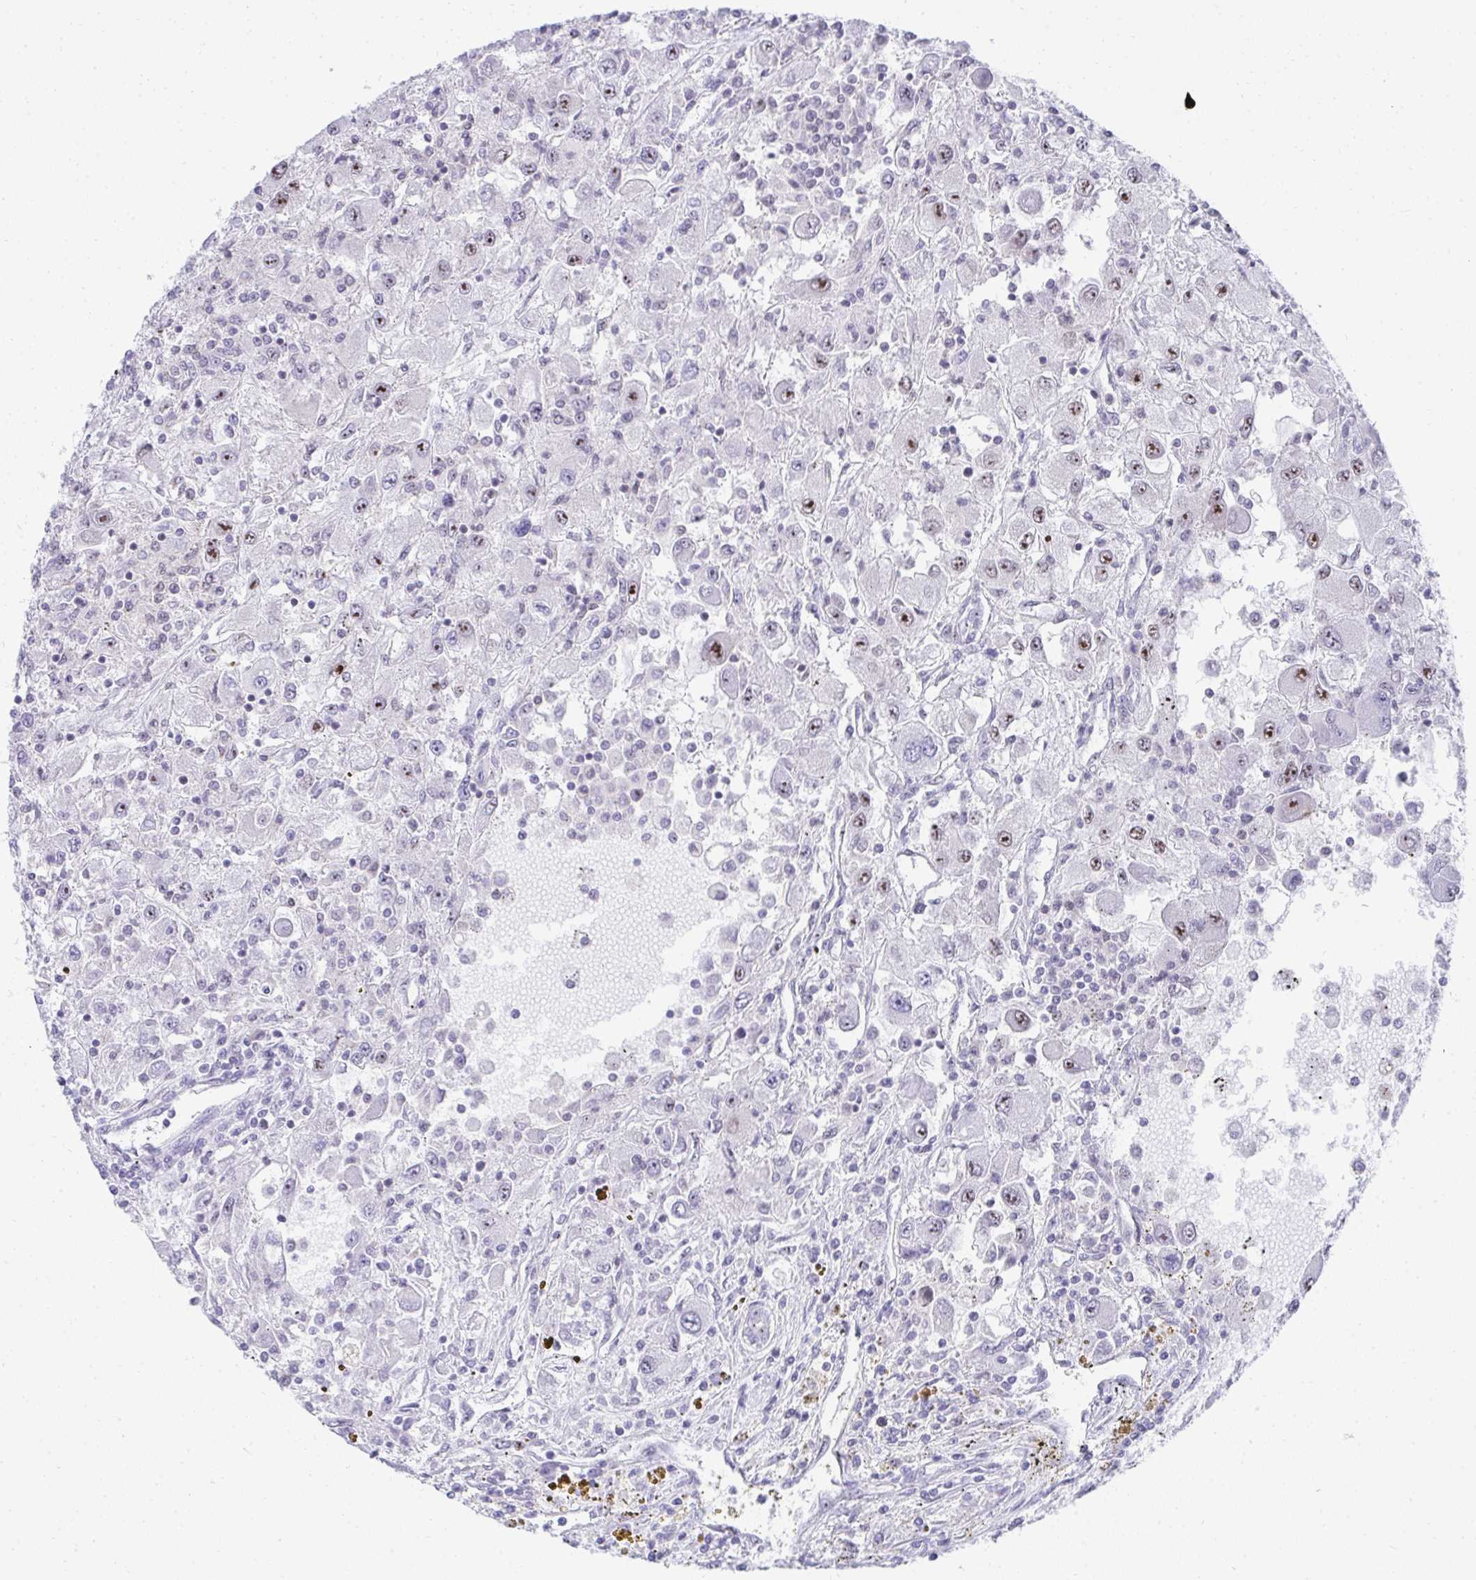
{"staining": {"intensity": "moderate", "quantity": "25%-75%", "location": "nuclear"}, "tissue": "renal cancer", "cell_type": "Tumor cells", "image_type": "cancer", "snomed": [{"axis": "morphology", "description": "Adenocarcinoma, NOS"}, {"axis": "topography", "description": "Kidney"}], "caption": "Immunohistochemistry (IHC) histopathology image of human renal cancer (adenocarcinoma) stained for a protein (brown), which exhibits medium levels of moderate nuclear positivity in about 25%-75% of tumor cells.", "gene": "HIRA", "patient": {"sex": "female", "age": 67}}